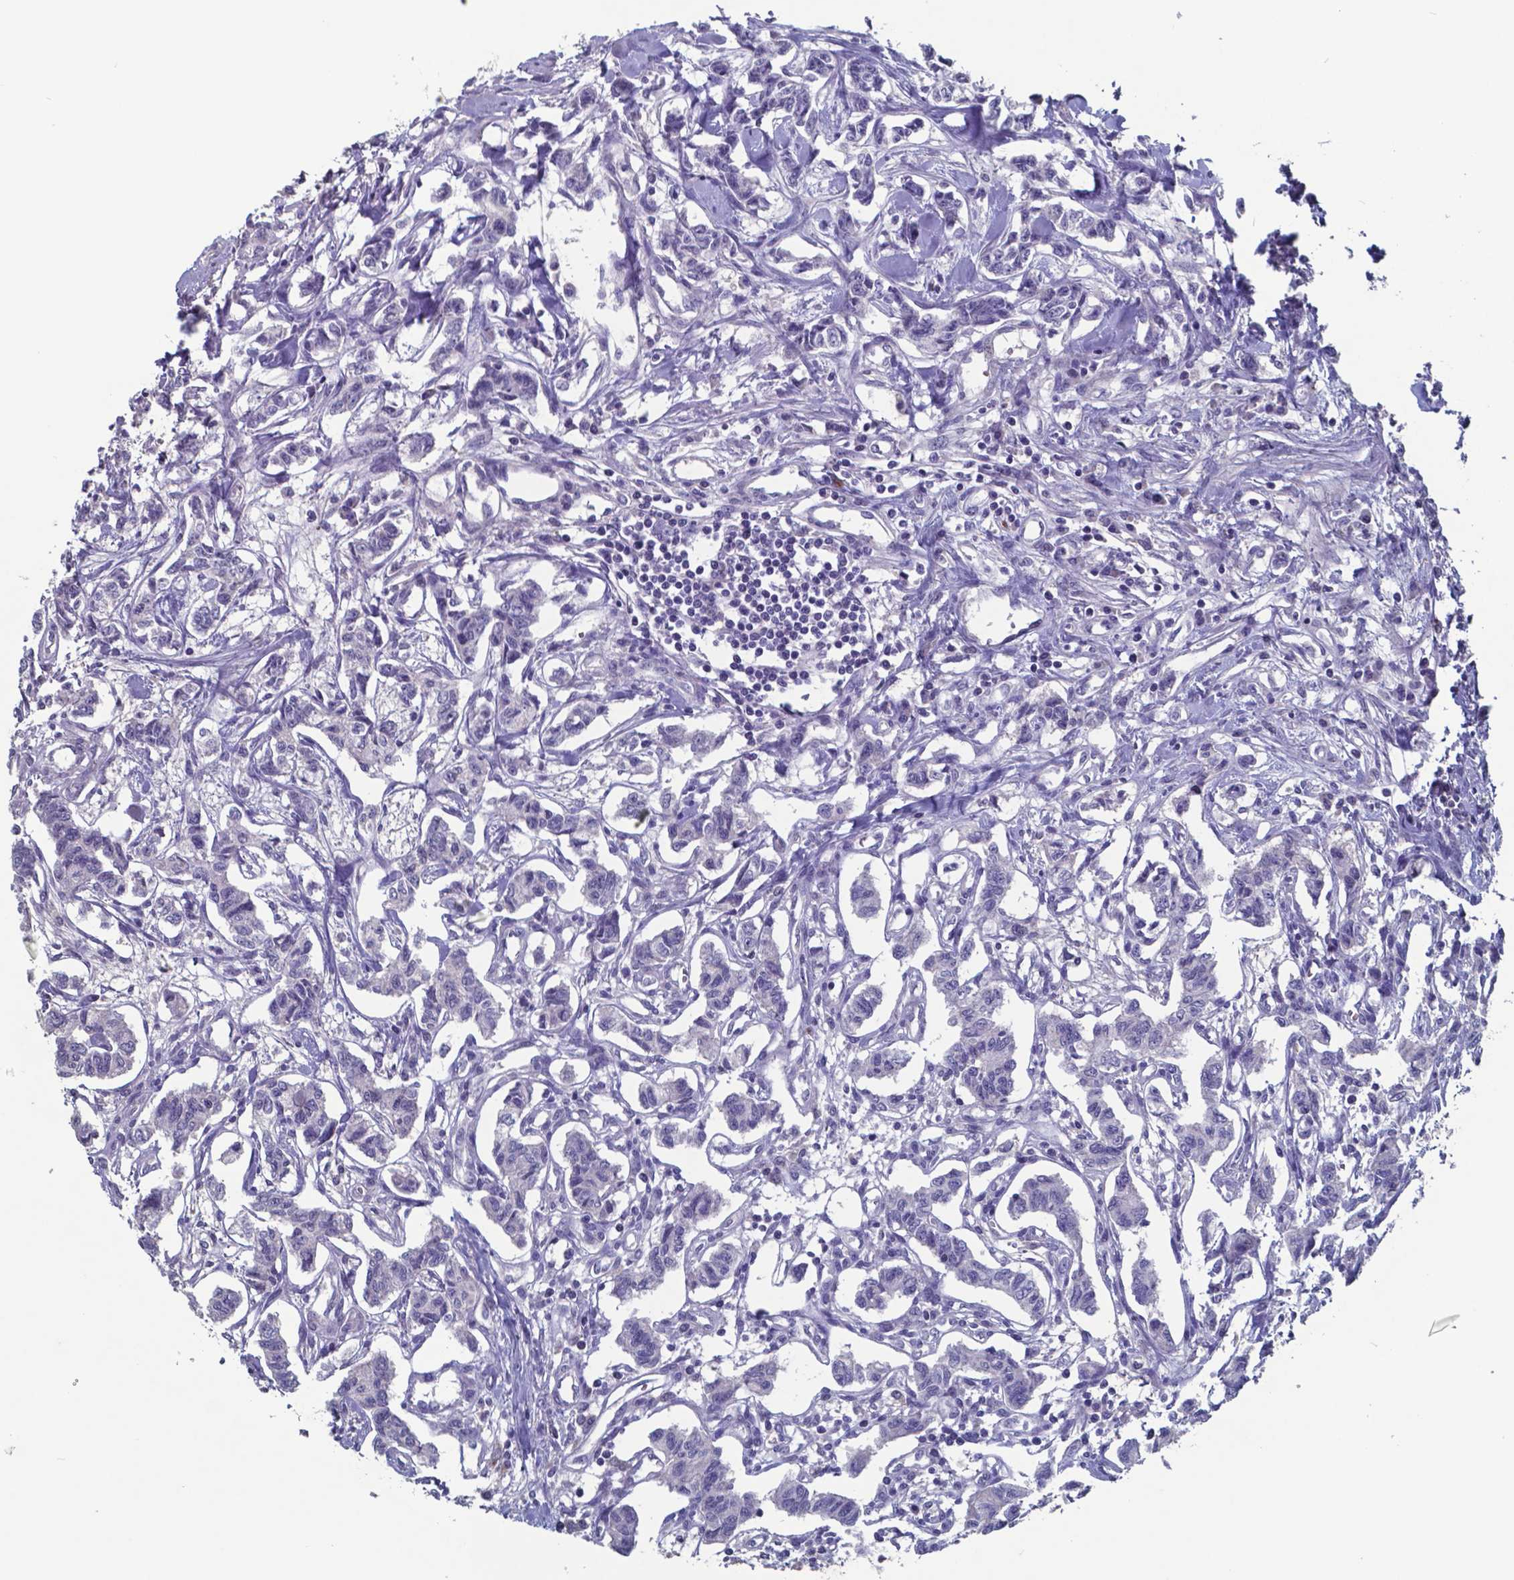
{"staining": {"intensity": "negative", "quantity": "none", "location": "none"}, "tissue": "carcinoid", "cell_type": "Tumor cells", "image_type": "cancer", "snomed": [{"axis": "morphology", "description": "Carcinoid, malignant, NOS"}, {"axis": "topography", "description": "Kidney"}], "caption": "The immunohistochemistry (IHC) image has no significant staining in tumor cells of malignant carcinoid tissue.", "gene": "TTR", "patient": {"sex": "female", "age": 41}}